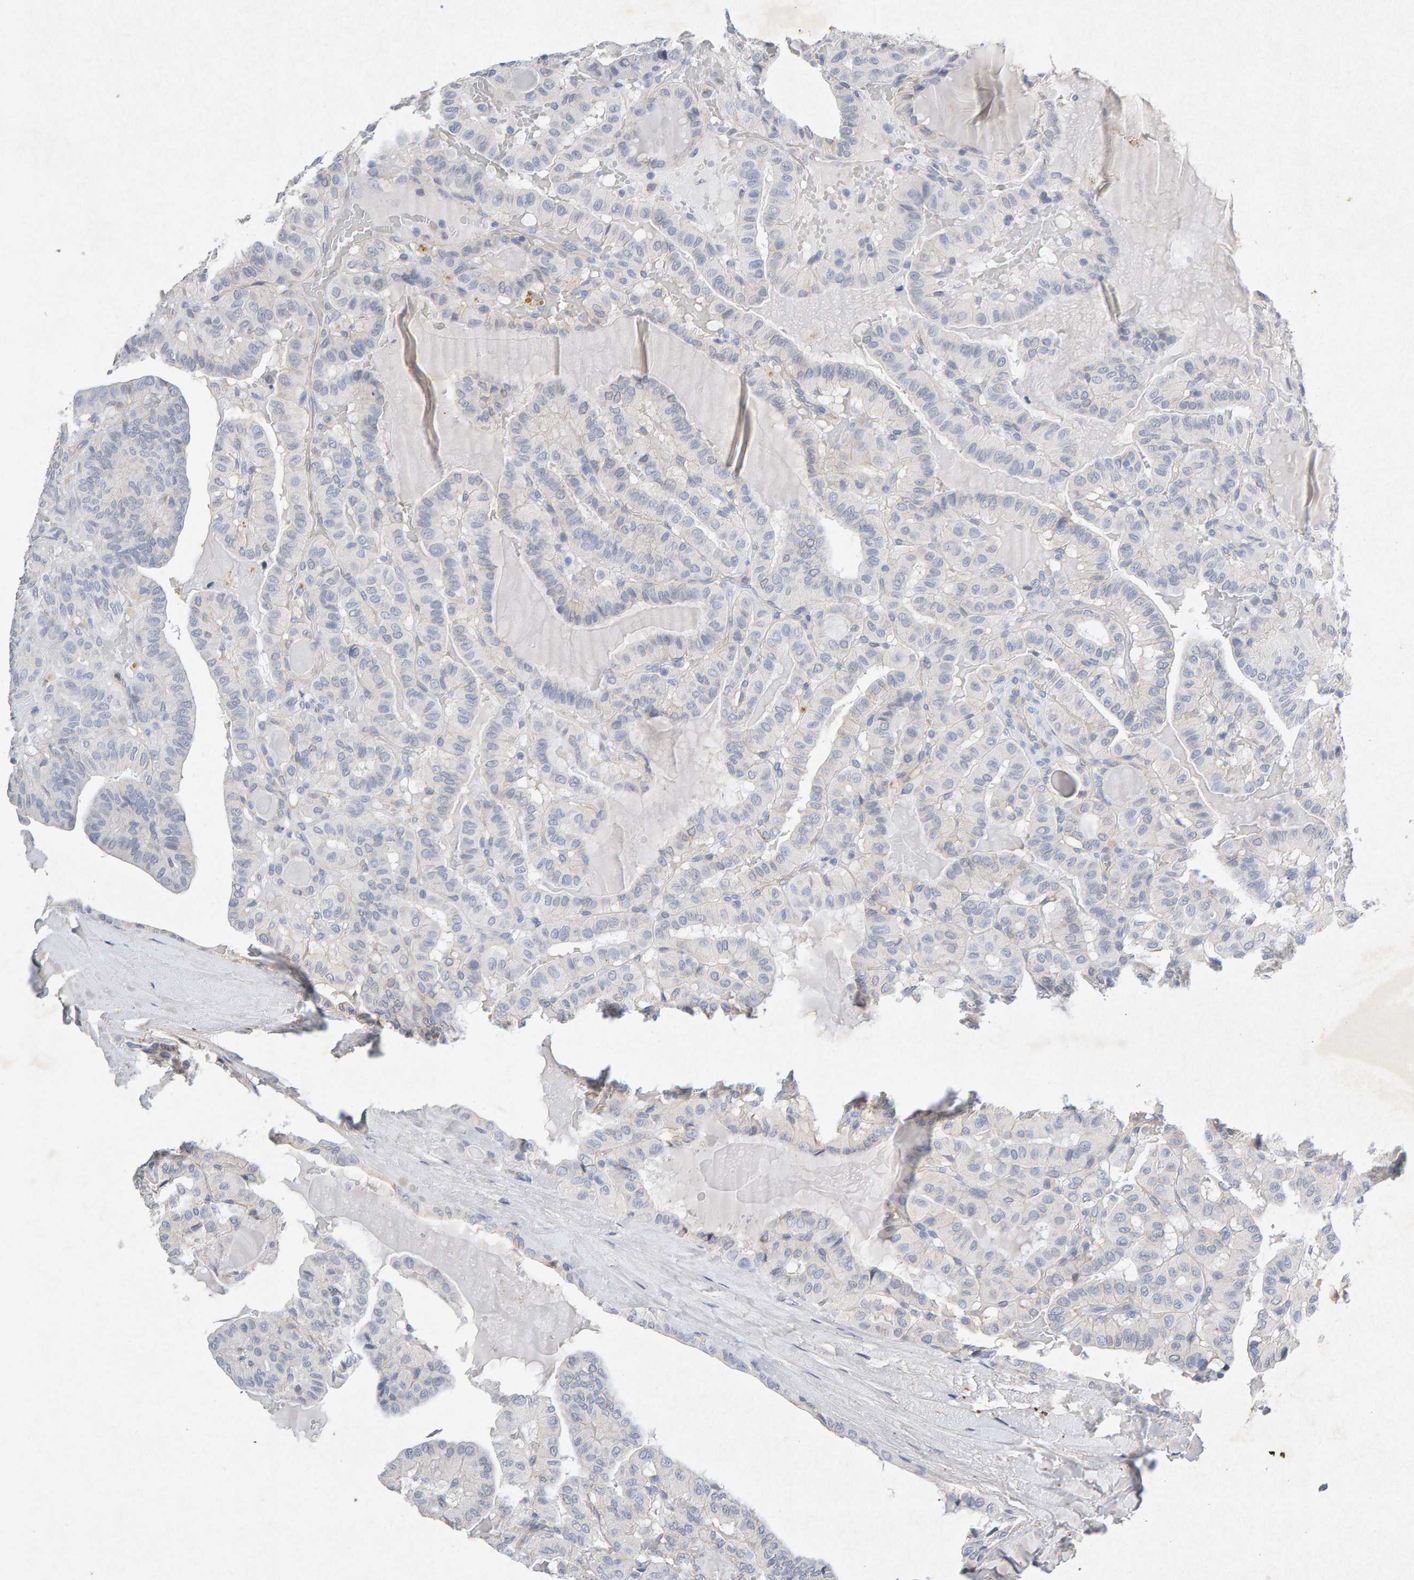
{"staining": {"intensity": "negative", "quantity": "none", "location": "none"}, "tissue": "thyroid cancer", "cell_type": "Tumor cells", "image_type": "cancer", "snomed": [{"axis": "morphology", "description": "Papillary adenocarcinoma, NOS"}, {"axis": "topography", "description": "Thyroid gland"}], "caption": "An immunohistochemistry (IHC) image of thyroid cancer (papillary adenocarcinoma) is shown. There is no staining in tumor cells of thyroid cancer (papillary adenocarcinoma).", "gene": "PTPRM", "patient": {"sex": "male", "age": 77}}